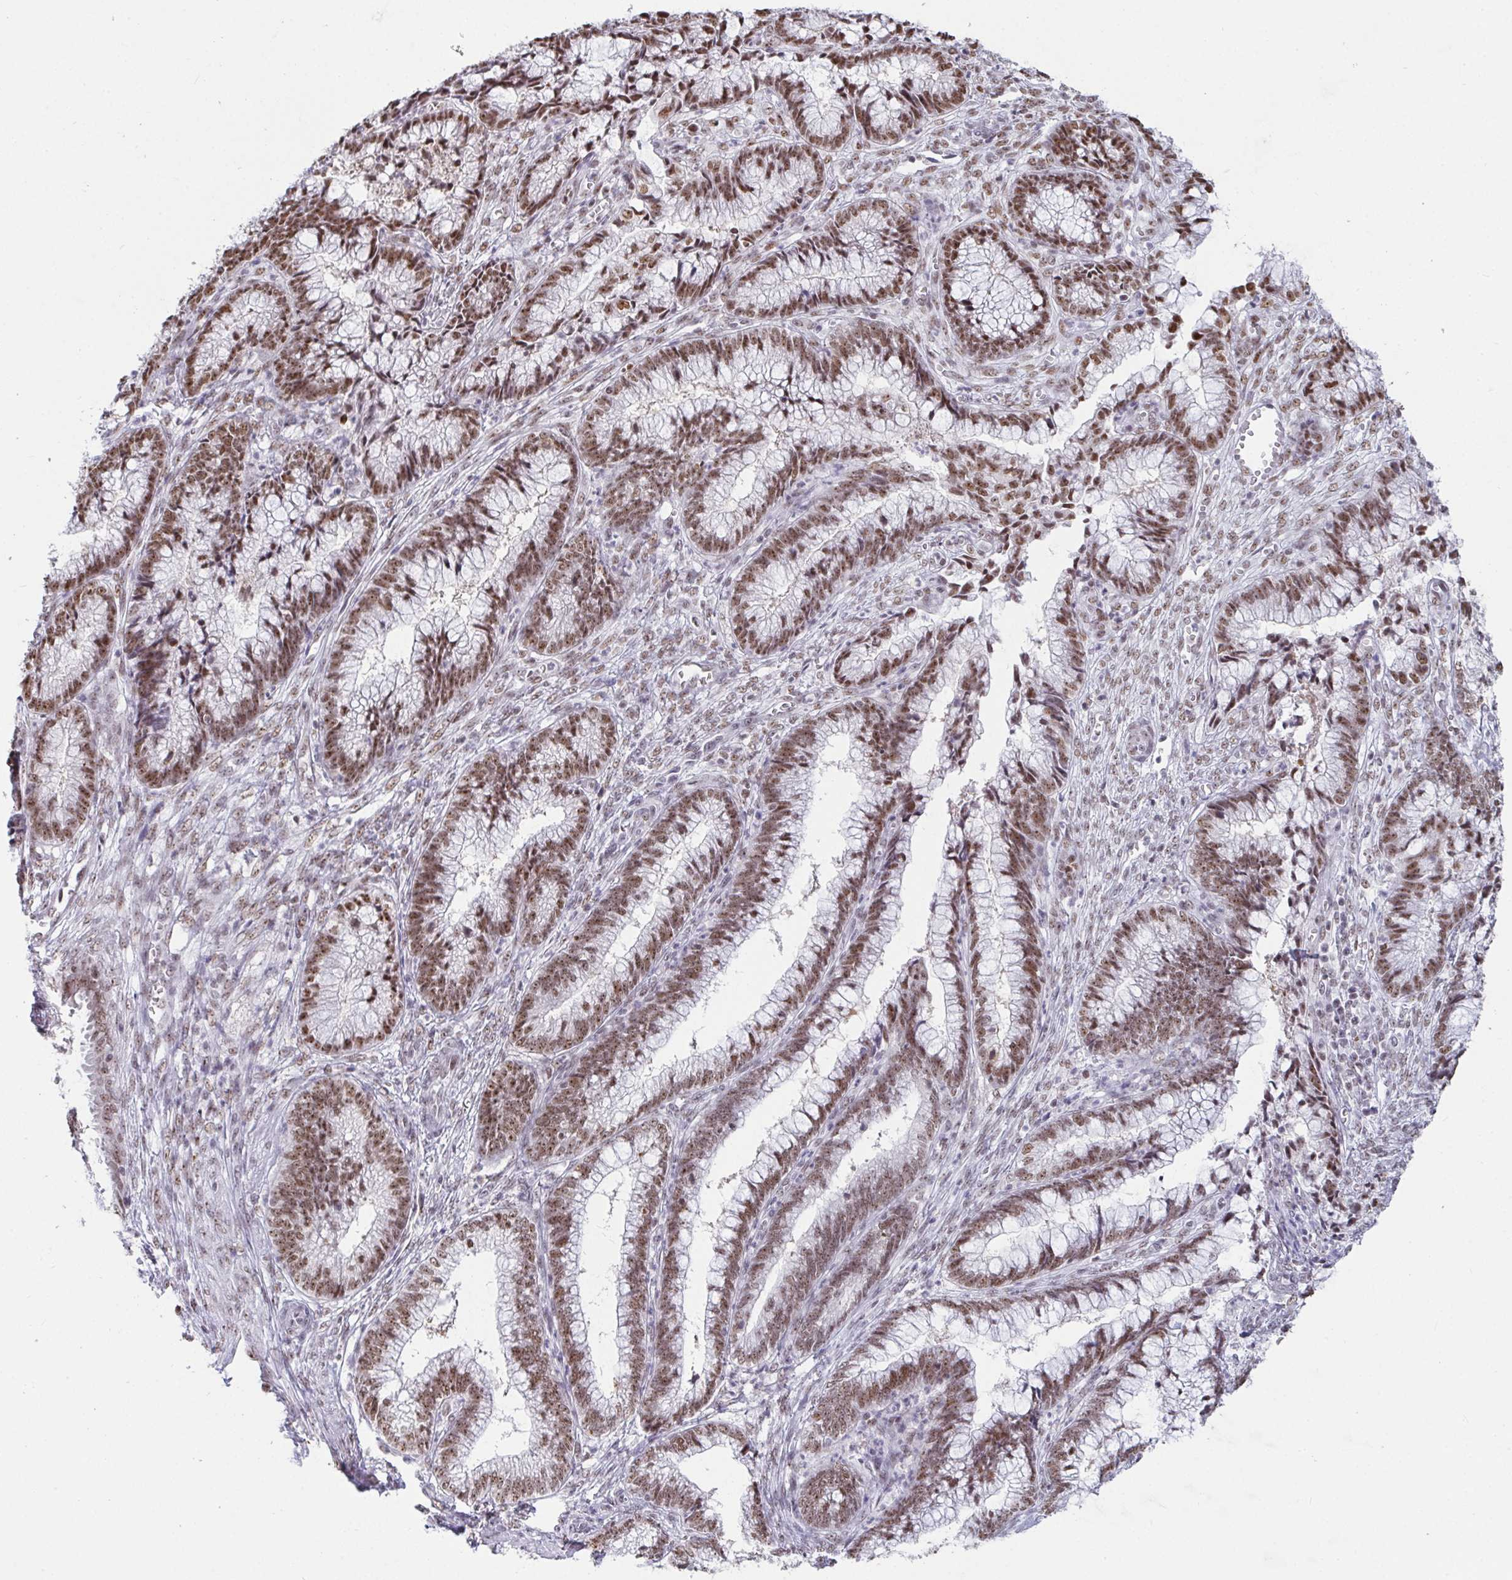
{"staining": {"intensity": "moderate", "quantity": ">75%", "location": "nuclear"}, "tissue": "cervical cancer", "cell_type": "Tumor cells", "image_type": "cancer", "snomed": [{"axis": "morphology", "description": "Adenocarcinoma, NOS"}, {"axis": "topography", "description": "Cervix"}], "caption": "High-power microscopy captured an IHC histopathology image of cervical adenocarcinoma, revealing moderate nuclear staining in about >75% of tumor cells.", "gene": "SUPT16H", "patient": {"sex": "female", "age": 44}}